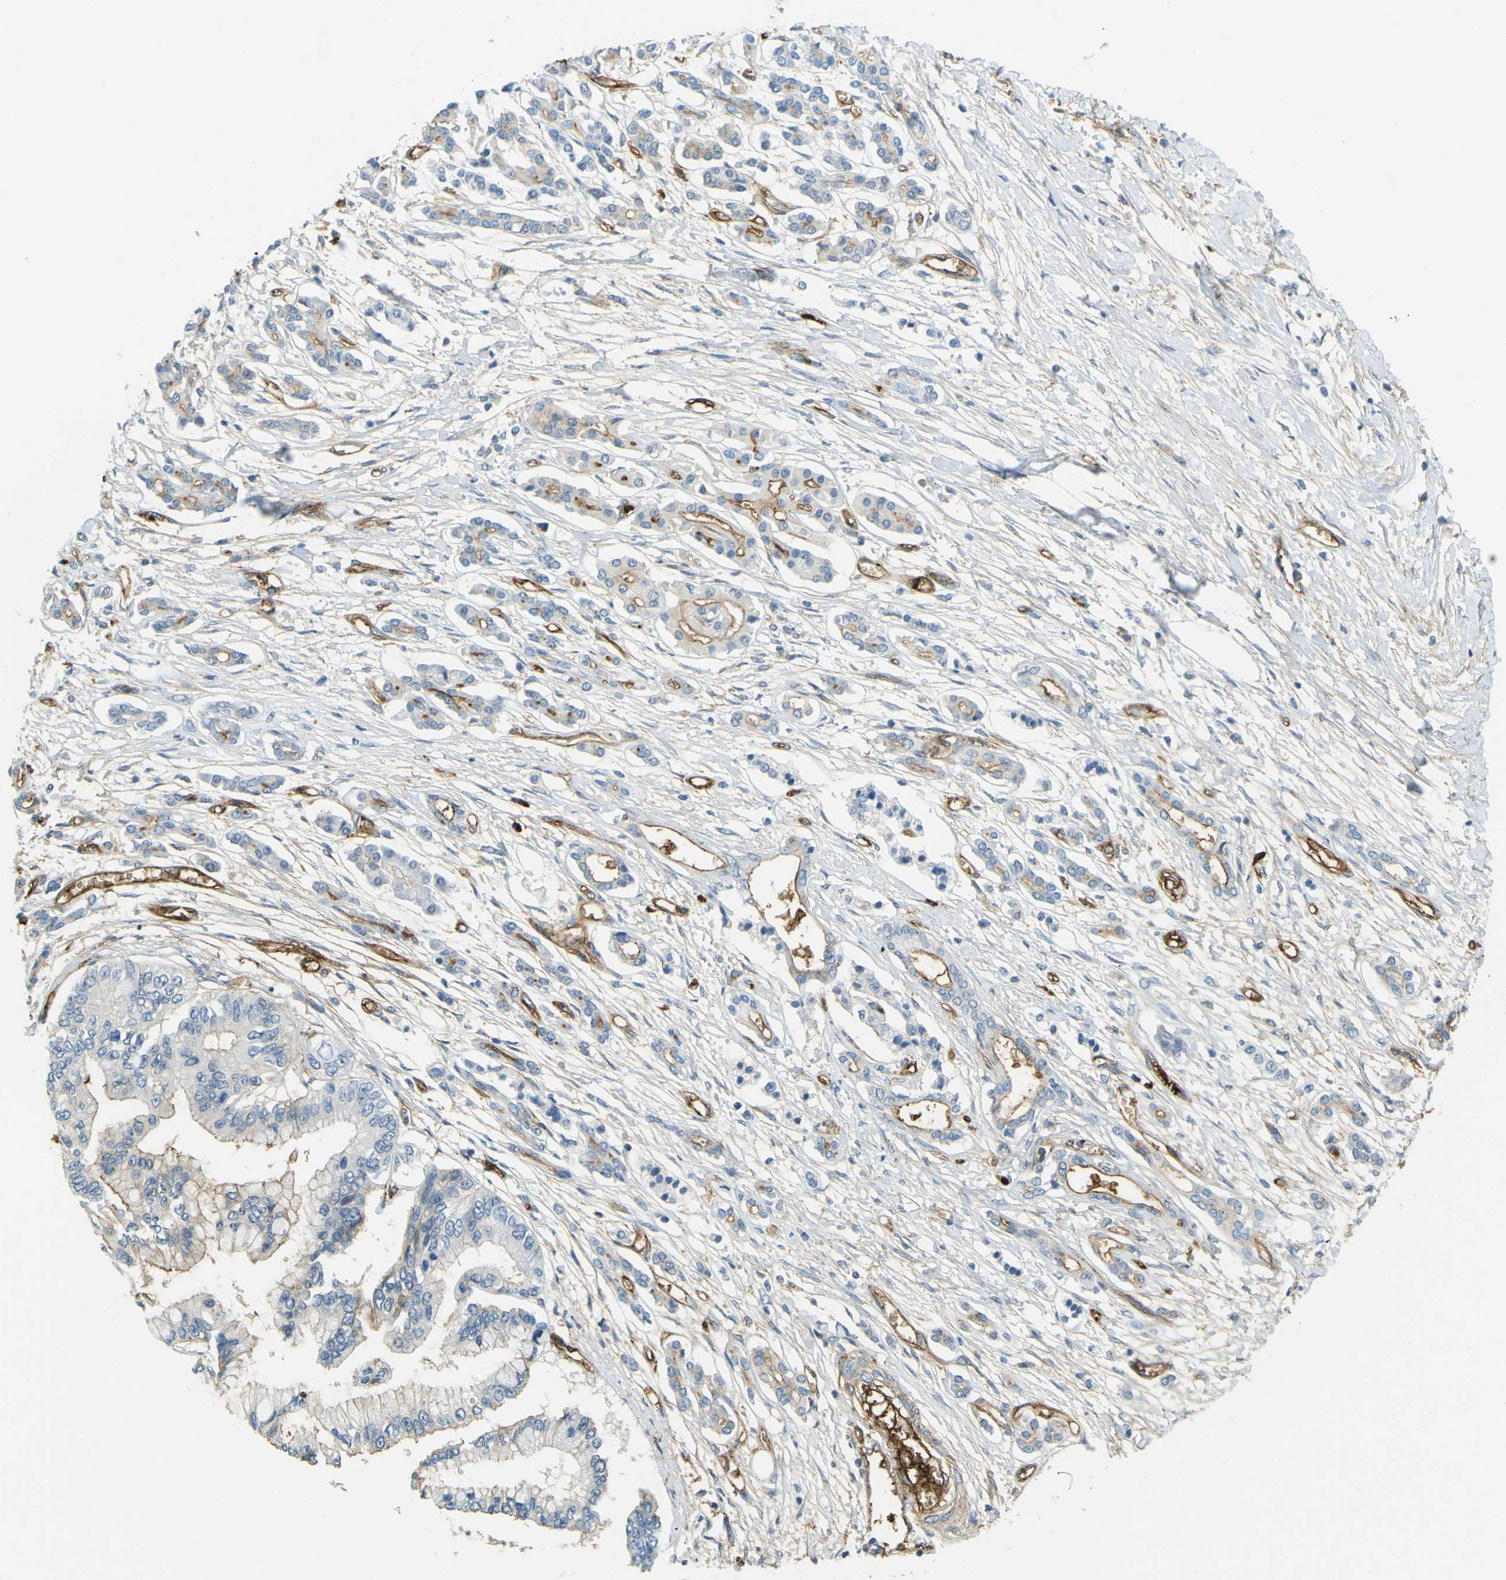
{"staining": {"intensity": "moderate", "quantity": "25%-75%", "location": "cytoplasmic/membranous"}, "tissue": "pancreatic cancer", "cell_type": "Tumor cells", "image_type": "cancer", "snomed": [{"axis": "morphology", "description": "Adenocarcinoma, NOS"}, {"axis": "topography", "description": "Pancreas"}], "caption": "The image displays immunohistochemical staining of pancreatic cancer (adenocarcinoma). There is moderate cytoplasmic/membranous positivity is identified in about 25%-75% of tumor cells.", "gene": "PLXDC1", "patient": {"sex": "male", "age": 56}}